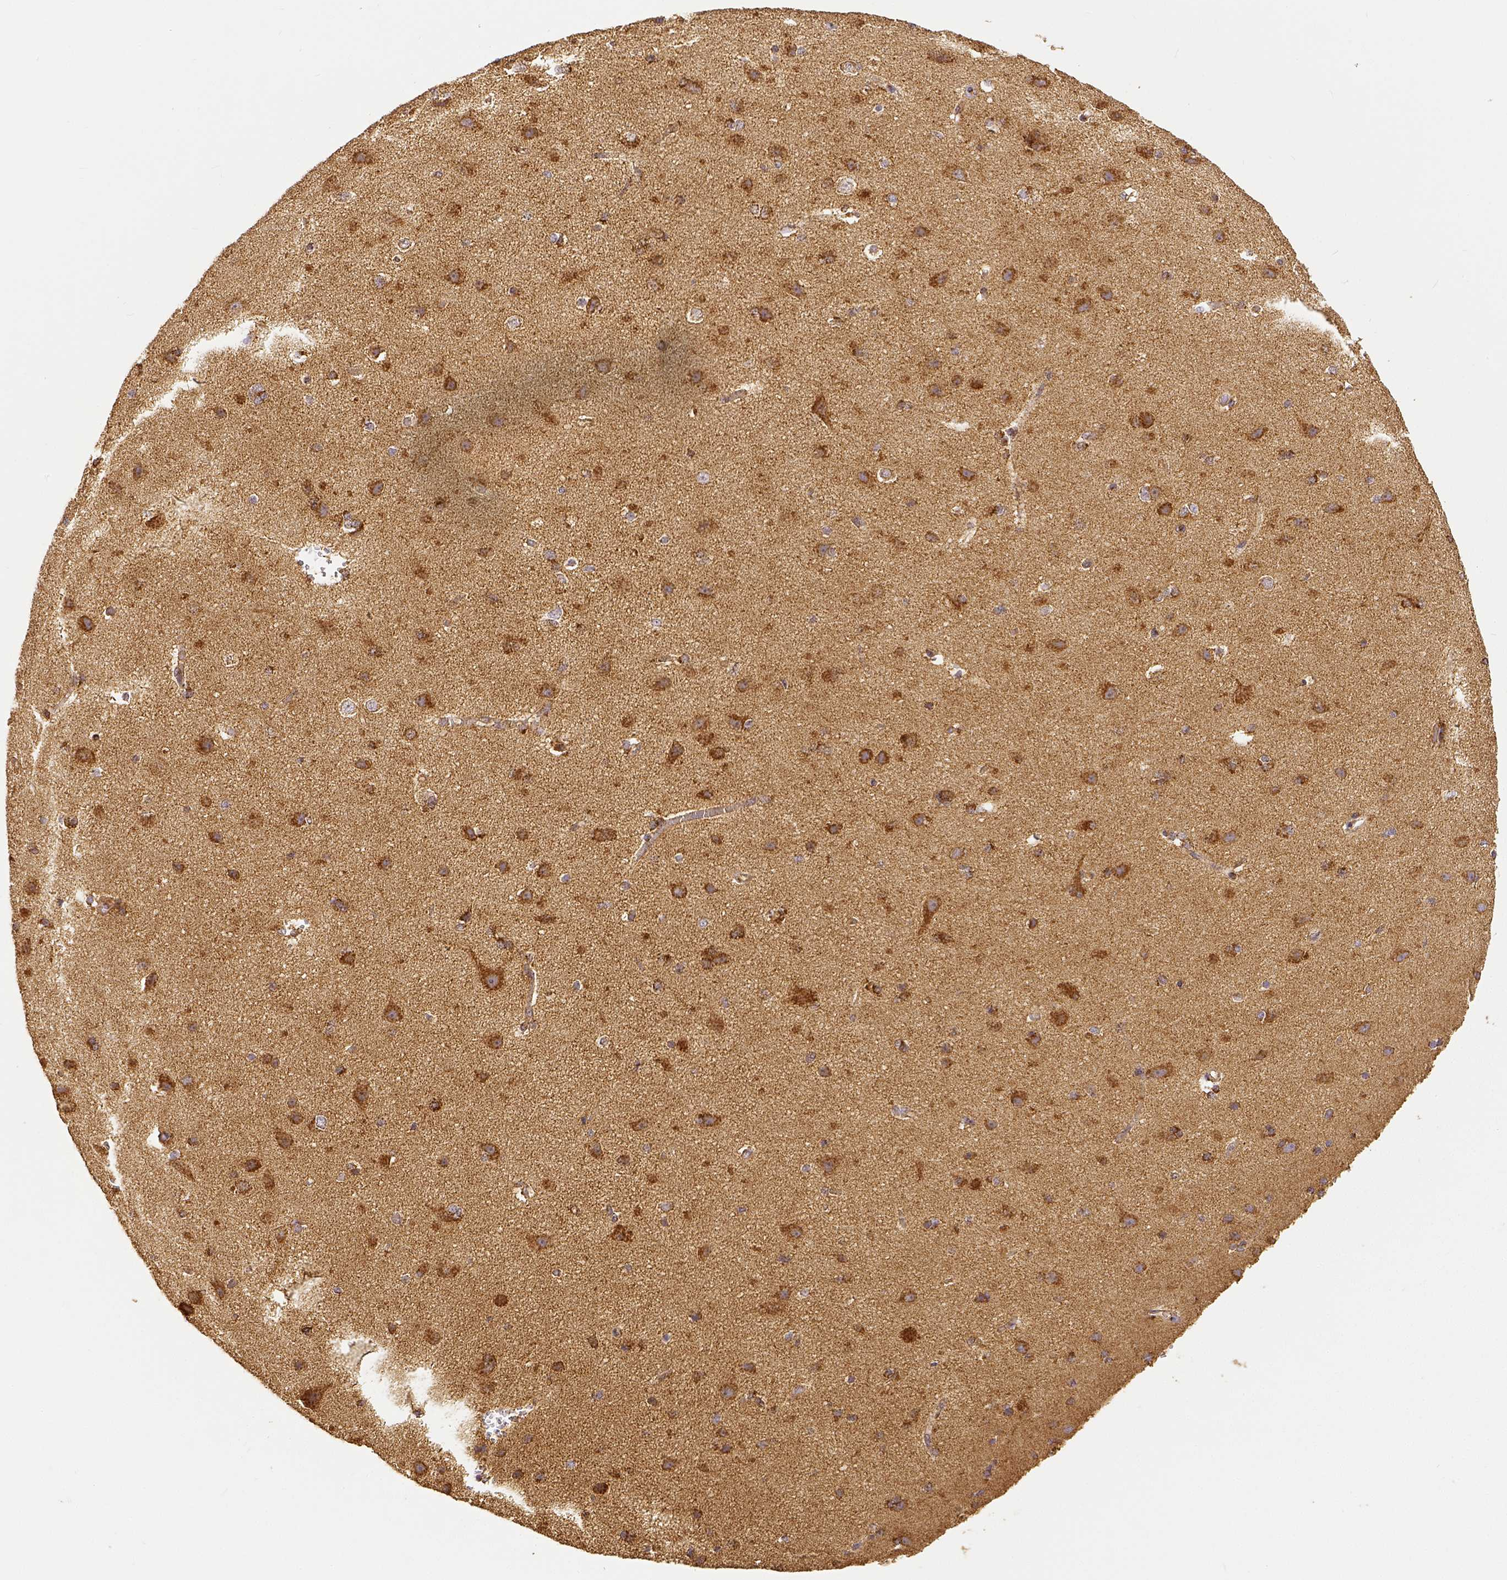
{"staining": {"intensity": "strong", "quantity": ">75%", "location": "cytoplasmic/membranous"}, "tissue": "cerebral cortex", "cell_type": "Endothelial cells", "image_type": "normal", "snomed": [{"axis": "morphology", "description": "Normal tissue, NOS"}, {"axis": "topography", "description": "Cerebral cortex"}], "caption": "Immunohistochemistry (IHC) (DAB) staining of benign cerebral cortex displays strong cytoplasmic/membranous protein expression in about >75% of endothelial cells. (Brightfield microscopy of DAB IHC at high magnification).", "gene": "SDHB", "patient": {"sex": "male", "age": 37}}